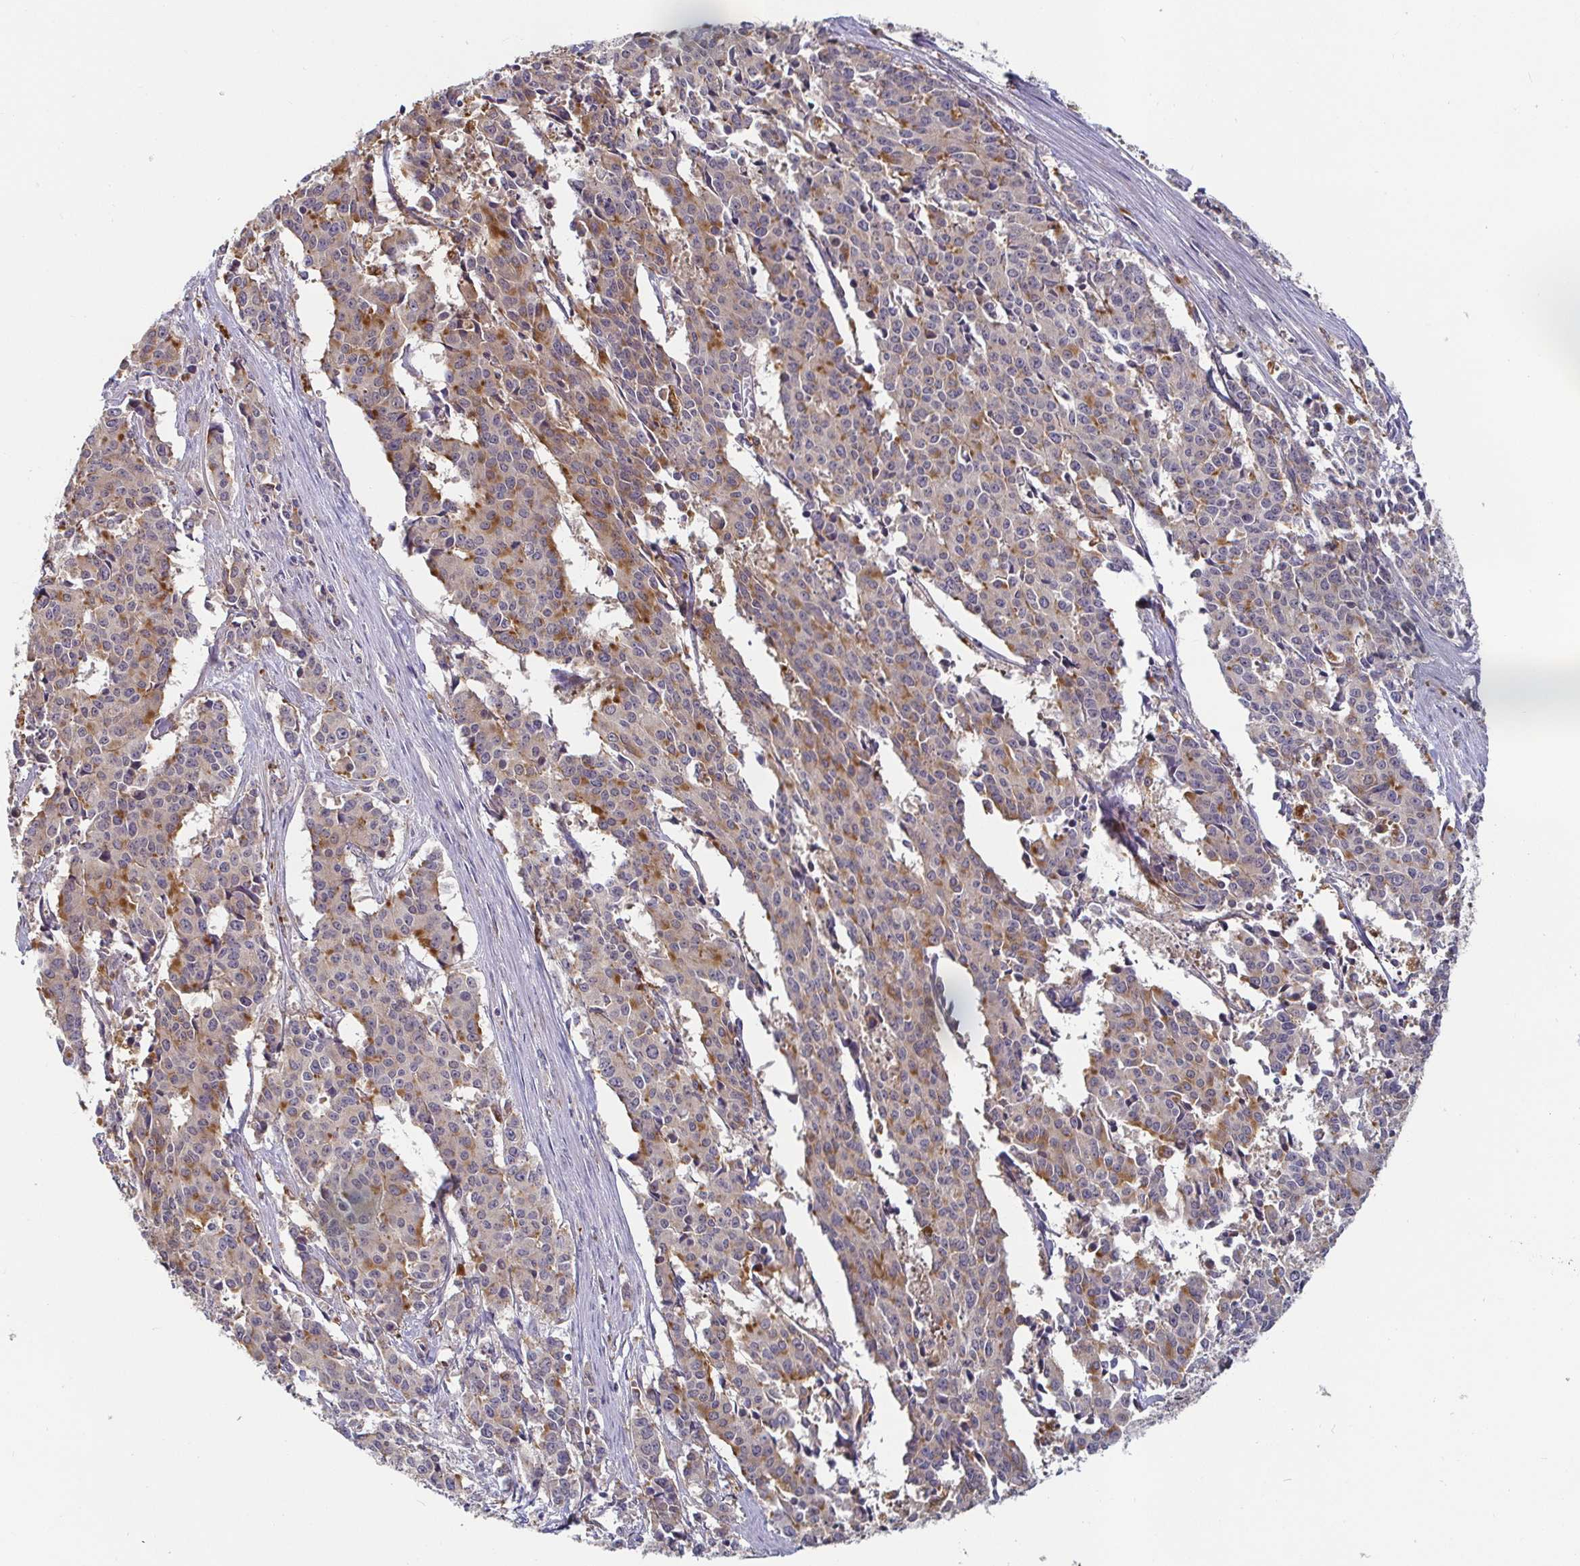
{"staining": {"intensity": "moderate", "quantity": "<25%", "location": "cytoplasmic/membranous"}, "tissue": "cervical cancer", "cell_type": "Tumor cells", "image_type": "cancer", "snomed": [{"axis": "morphology", "description": "Squamous cell carcinoma, NOS"}, {"axis": "topography", "description": "Cervix"}], "caption": "An immunohistochemistry (IHC) photomicrograph of tumor tissue is shown. Protein staining in brown labels moderate cytoplasmic/membranous positivity in cervical cancer (squamous cell carcinoma) within tumor cells. (DAB (3,3'-diaminobenzidine) = brown stain, brightfield microscopy at high magnification).", "gene": "CDH18", "patient": {"sex": "female", "age": 28}}